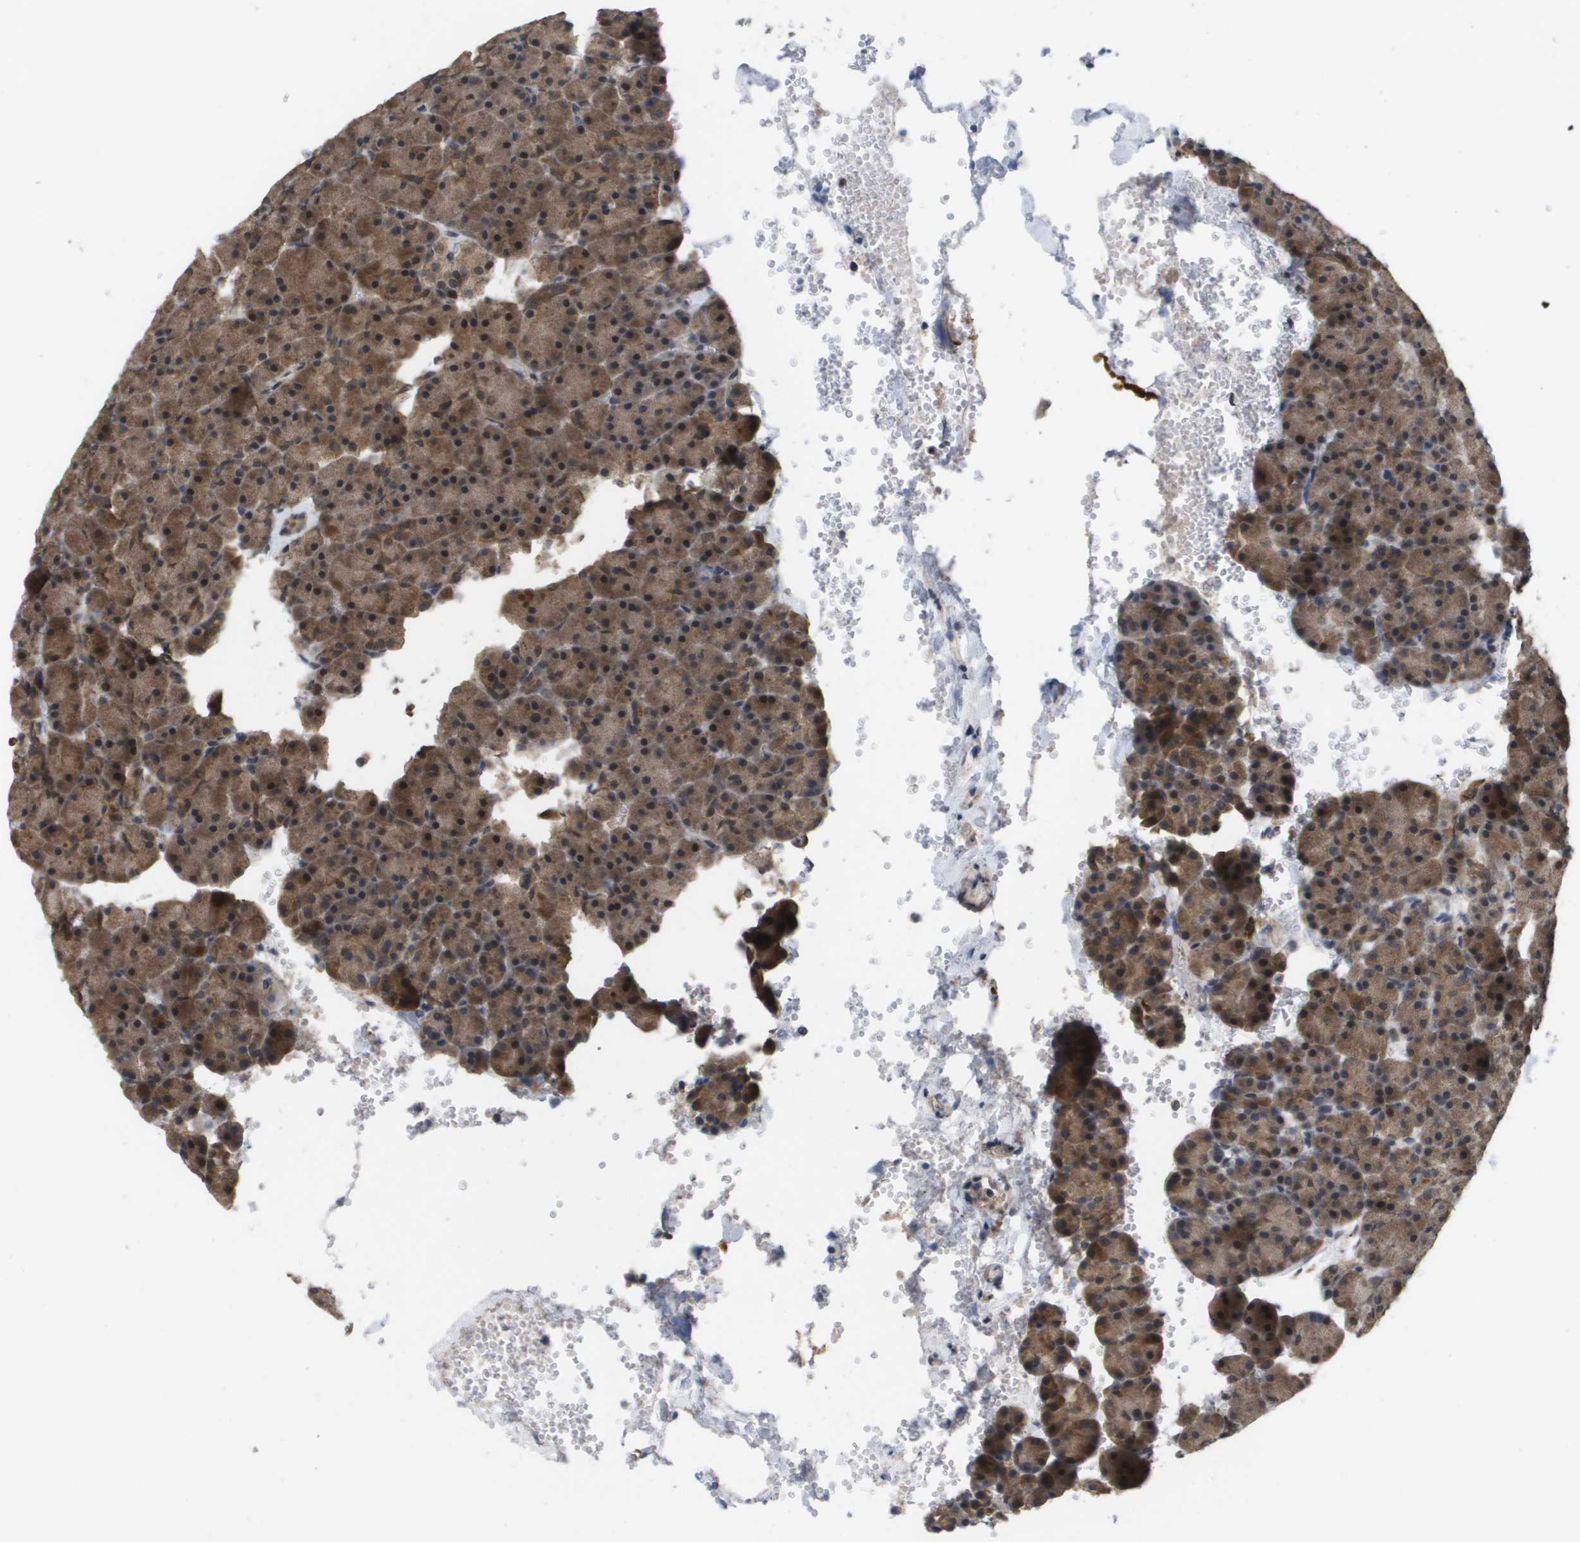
{"staining": {"intensity": "moderate", "quantity": ">75%", "location": "cytoplasmic/membranous,nuclear"}, "tissue": "pancreas", "cell_type": "Exocrine glandular cells", "image_type": "normal", "snomed": [{"axis": "morphology", "description": "Normal tissue, NOS"}, {"axis": "topography", "description": "Pancreas"}], "caption": "Immunohistochemistry photomicrograph of benign pancreas stained for a protein (brown), which reveals medium levels of moderate cytoplasmic/membranous,nuclear staining in approximately >75% of exocrine glandular cells.", "gene": "AMBRA1", "patient": {"sex": "female", "age": 35}}